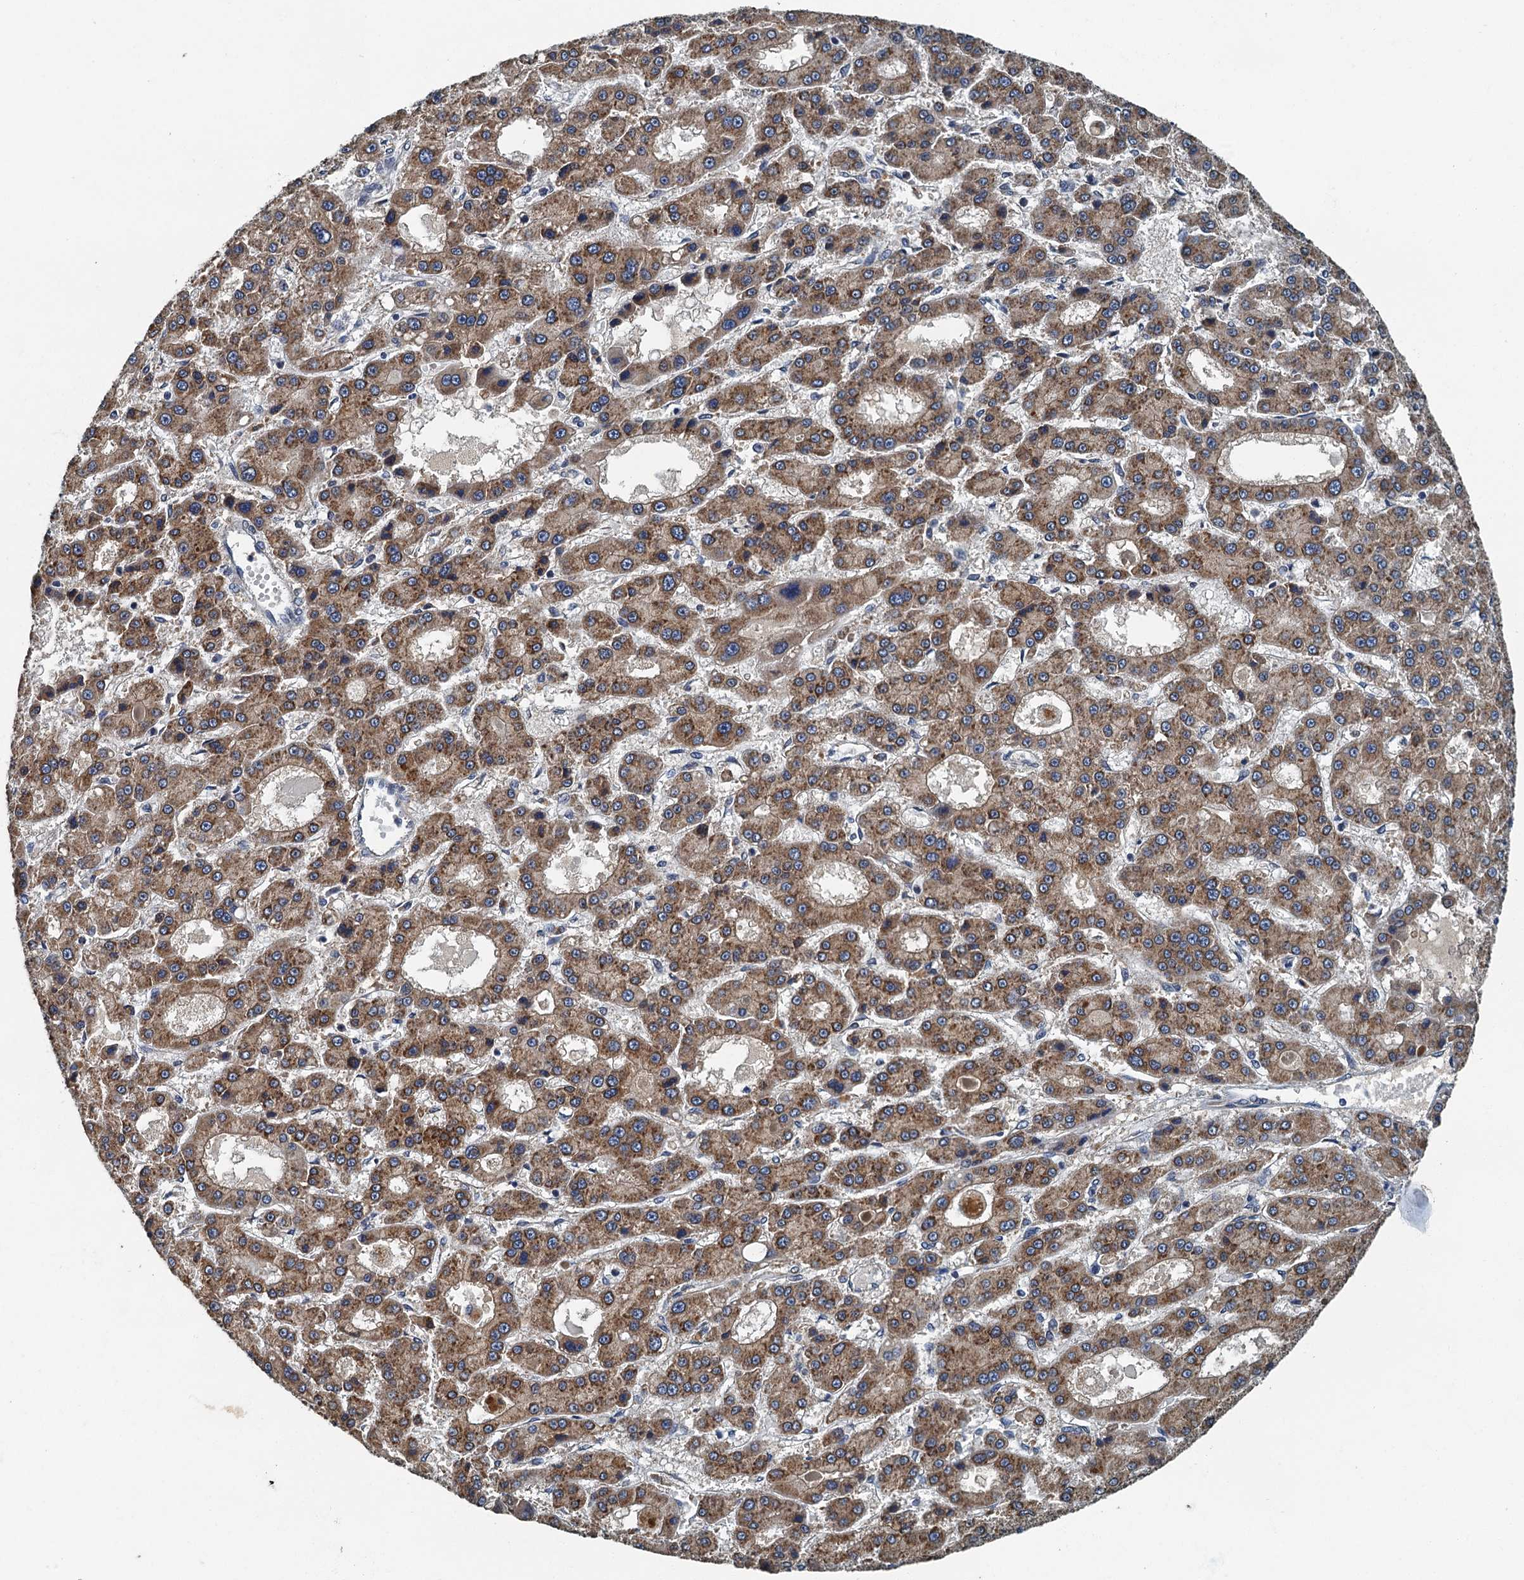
{"staining": {"intensity": "moderate", "quantity": ">75%", "location": "cytoplasmic/membranous"}, "tissue": "liver cancer", "cell_type": "Tumor cells", "image_type": "cancer", "snomed": [{"axis": "morphology", "description": "Carcinoma, Hepatocellular, NOS"}, {"axis": "topography", "description": "Liver"}], "caption": "Immunohistochemical staining of human liver cancer exhibits moderate cytoplasmic/membranous protein expression in approximately >75% of tumor cells.", "gene": "DDX49", "patient": {"sex": "male", "age": 70}}